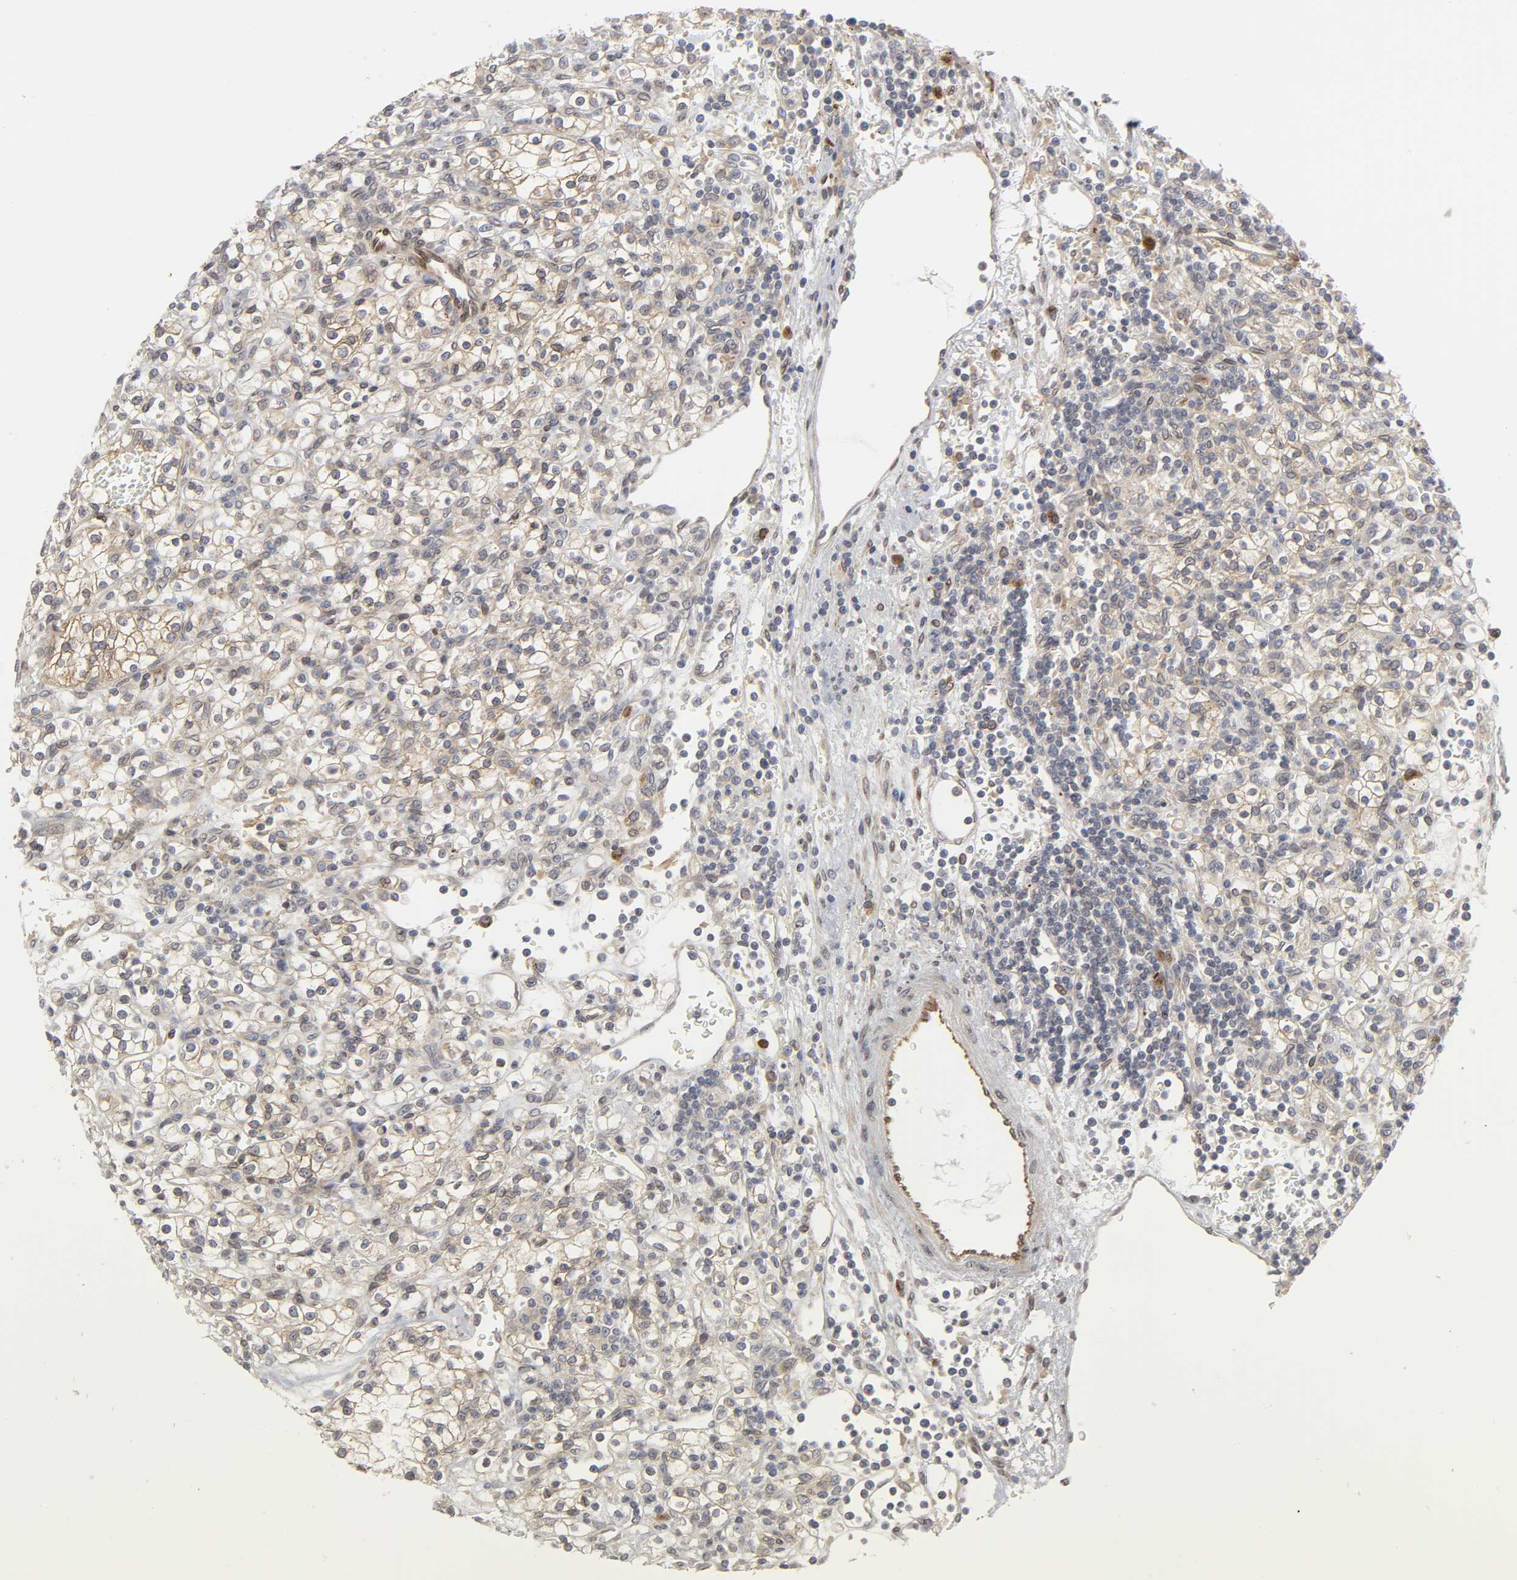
{"staining": {"intensity": "weak", "quantity": "25%-75%", "location": "cytoplasmic/membranous"}, "tissue": "renal cancer", "cell_type": "Tumor cells", "image_type": "cancer", "snomed": [{"axis": "morphology", "description": "Normal tissue, NOS"}, {"axis": "morphology", "description": "Adenocarcinoma, NOS"}, {"axis": "topography", "description": "Kidney"}], "caption": "Human renal cancer stained for a protein (brown) shows weak cytoplasmic/membranous positive positivity in about 25%-75% of tumor cells.", "gene": "ASB6", "patient": {"sex": "female", "age": 55}}